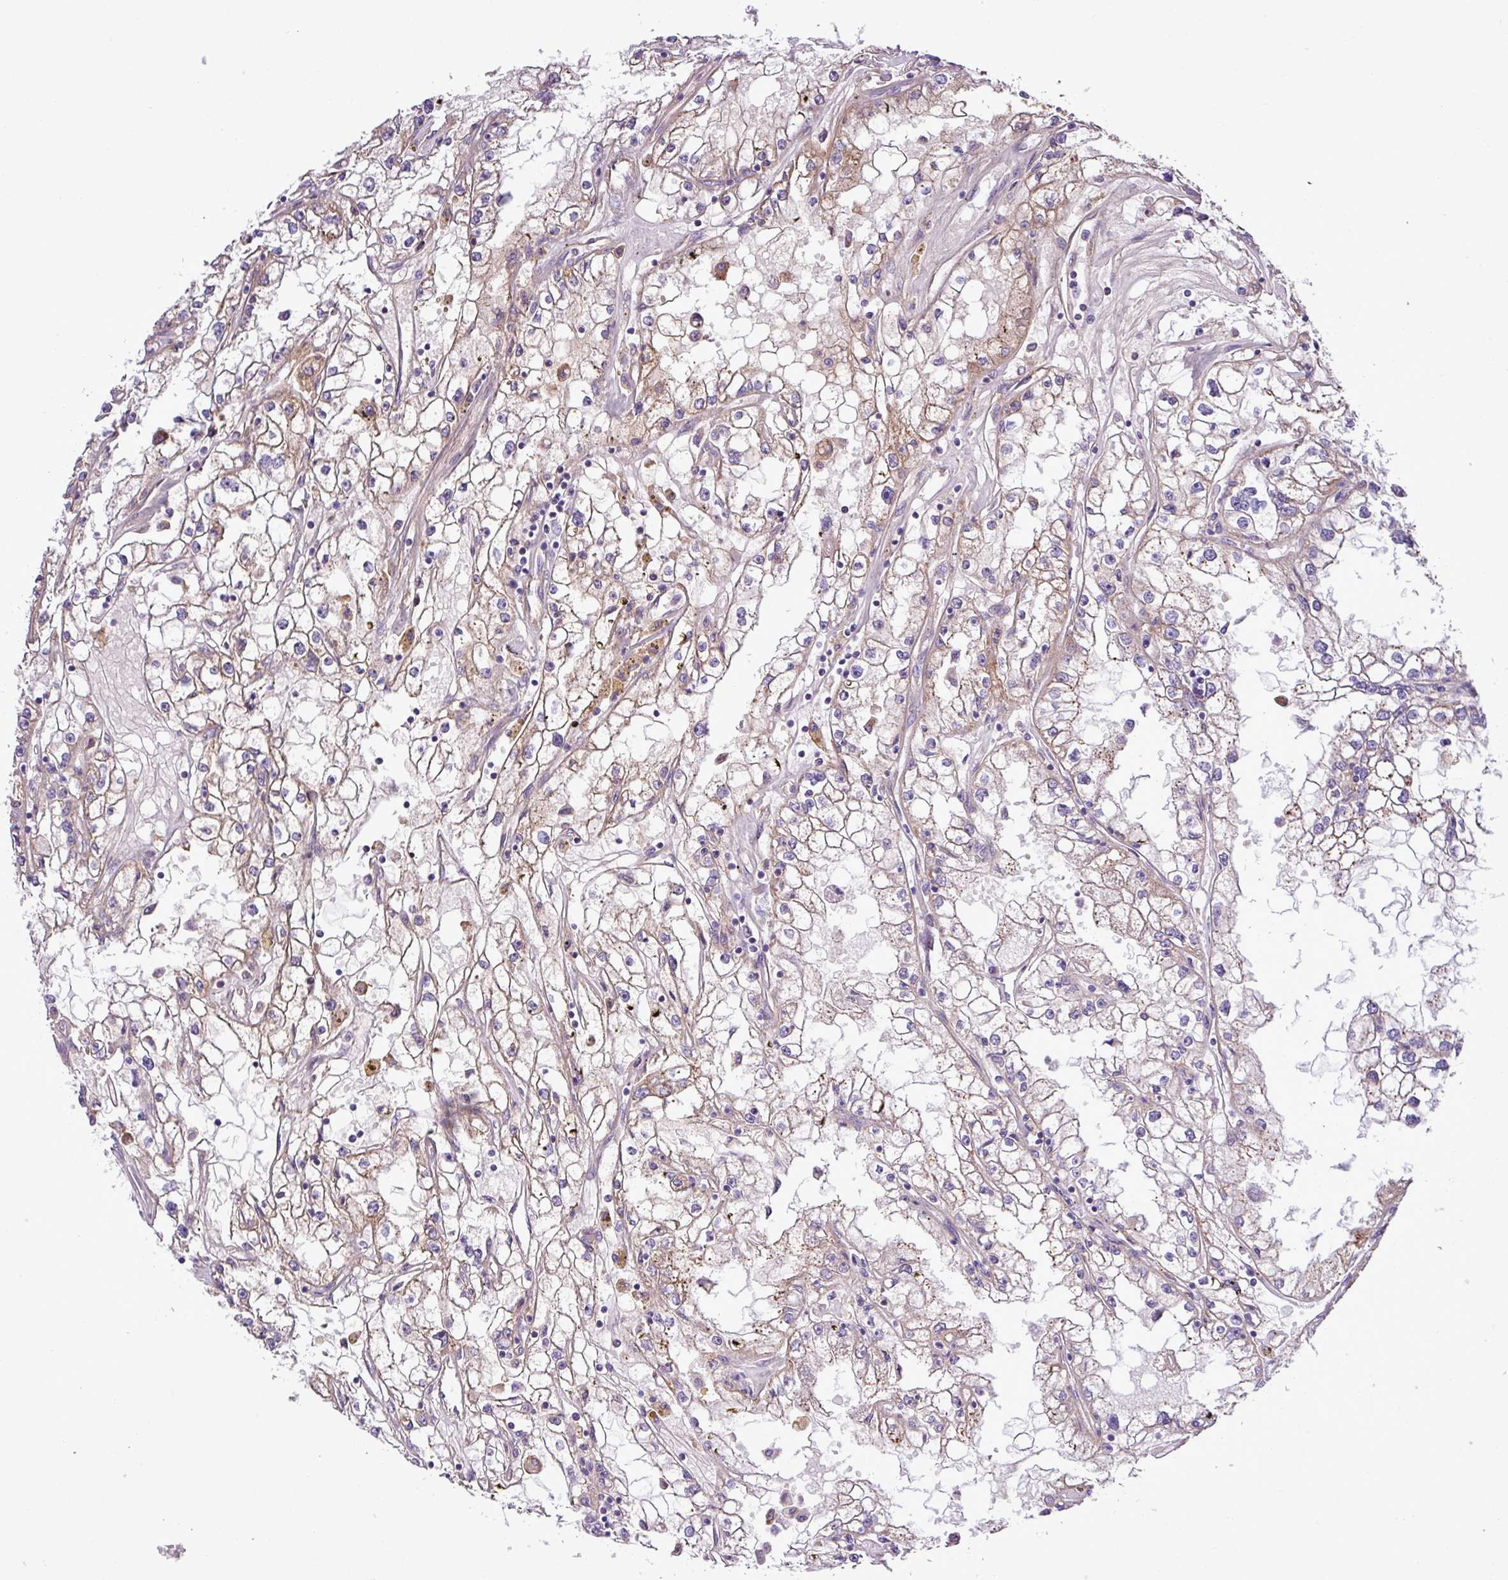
{"staining": {"intensity": "moderate", "quantity": "<25%", "location": "cytoplasmic/membranous"}, "tissue": "renal cancer", "cell_type": "Tumor cells", "image_type": "cancer", "snomed": [{"axis": "morphology", "description": "Adenocarcinoma, NOS"}, {"axis": "topography", "description": "Kidney"}], "caption": "Adenocarcinoma (renal) stained for a protein (brown) exhibits moderate cytoplasmic/membranous positive positivity in approximately <25% of tumor cells.", "gene": "CWH43", "patient": {"sex": "male", "age": 56}}